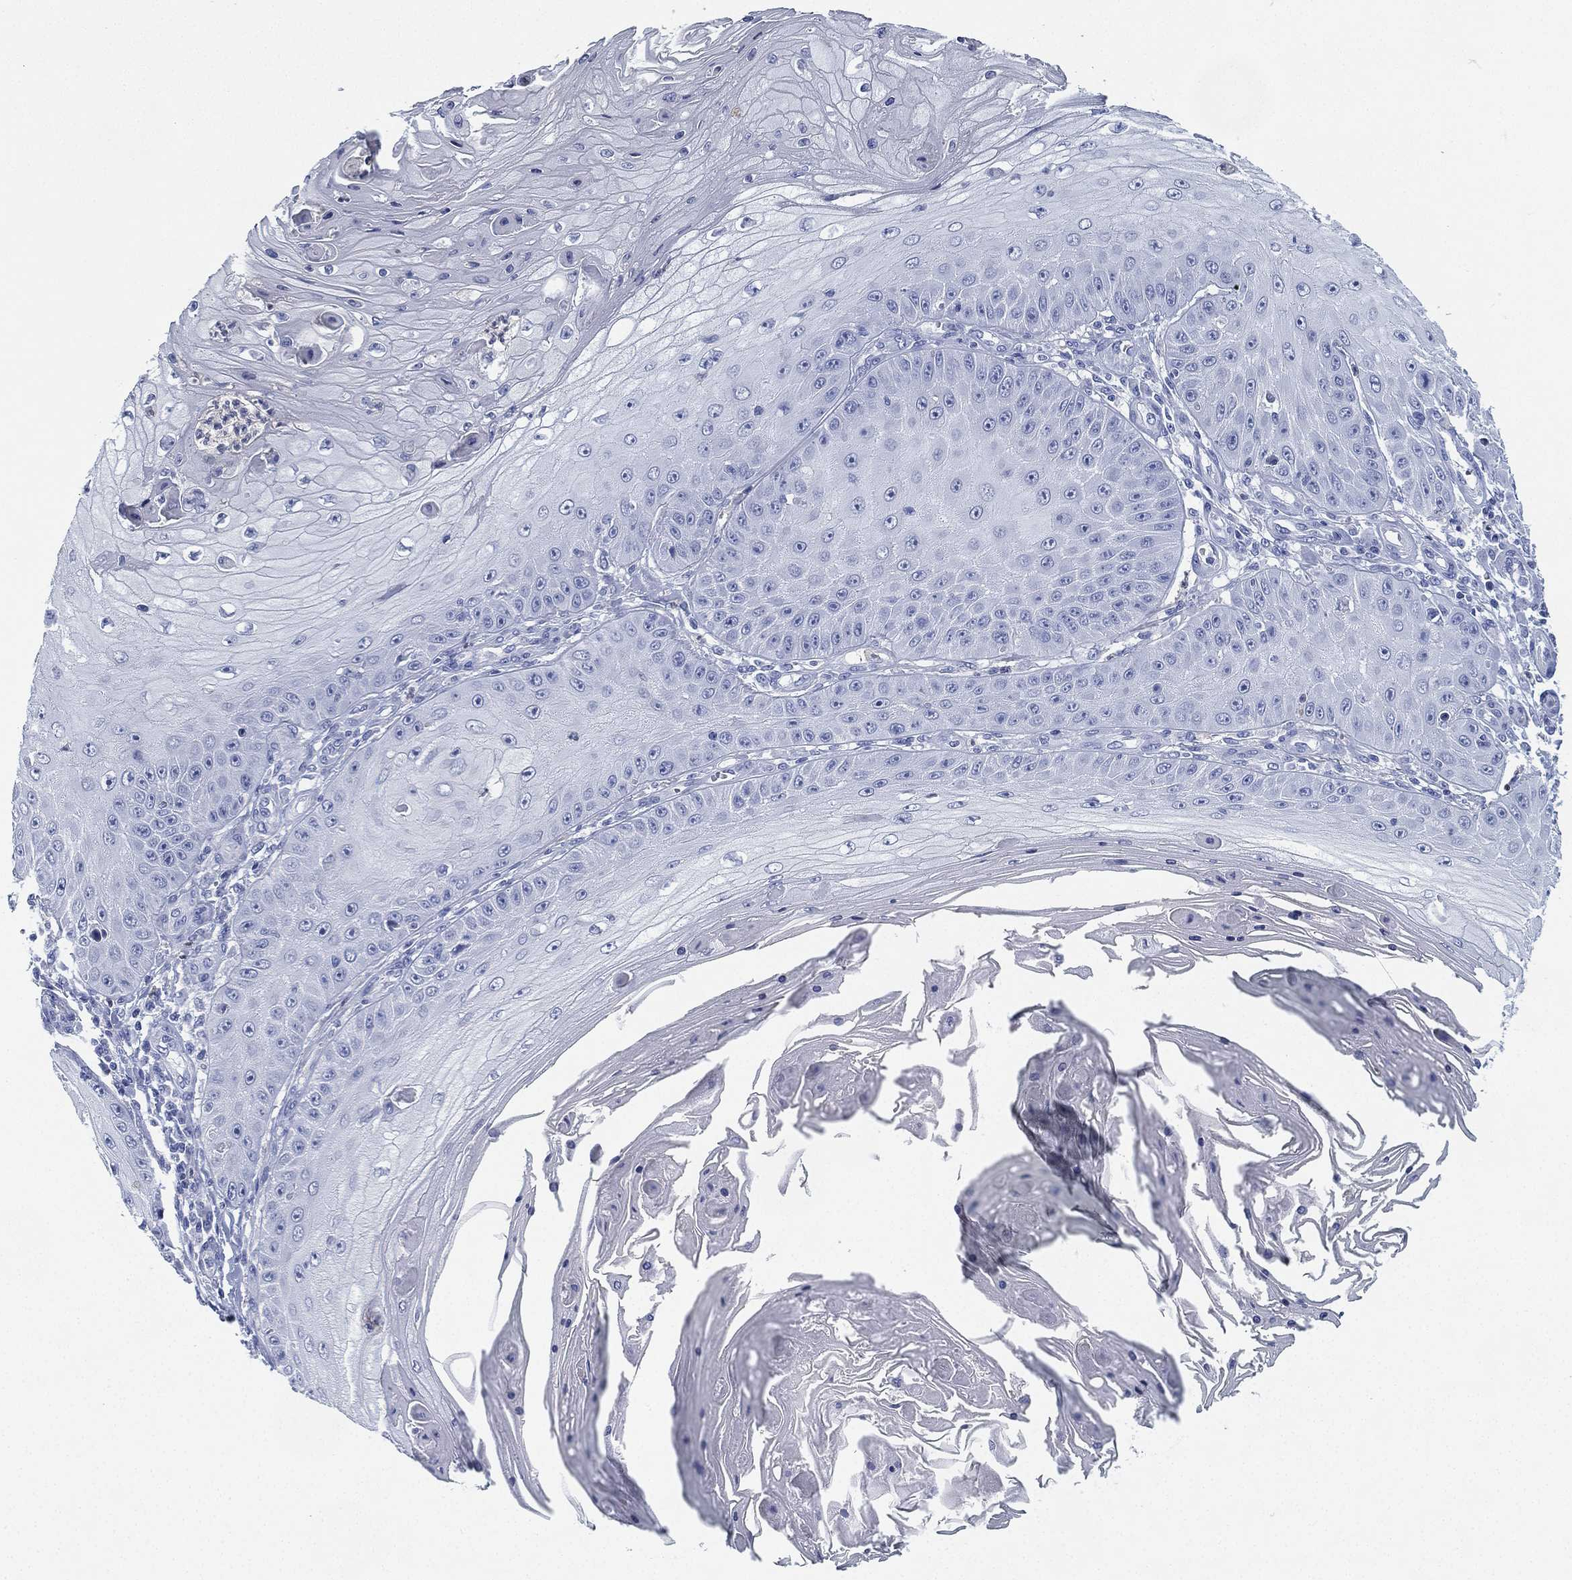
{"staining": {"intensity": "negative", "quantity": "none", "location": "none"}, "tissue": "skin cancer", "cell_type": "Tumor cells", "image_type": "cancer", "snomed": [{"axis": "morphology", "description": "Squamous cell carcinoma, NOS"}, {"axis": "topography", "description": "Skin"}], "caption": "Protein analysis of skin cancer (squamous cell carcinoma) displays no significant expression in tumor cells.", "gene": "DEFB121", "patient": {"sex": "male", "age": 70}}